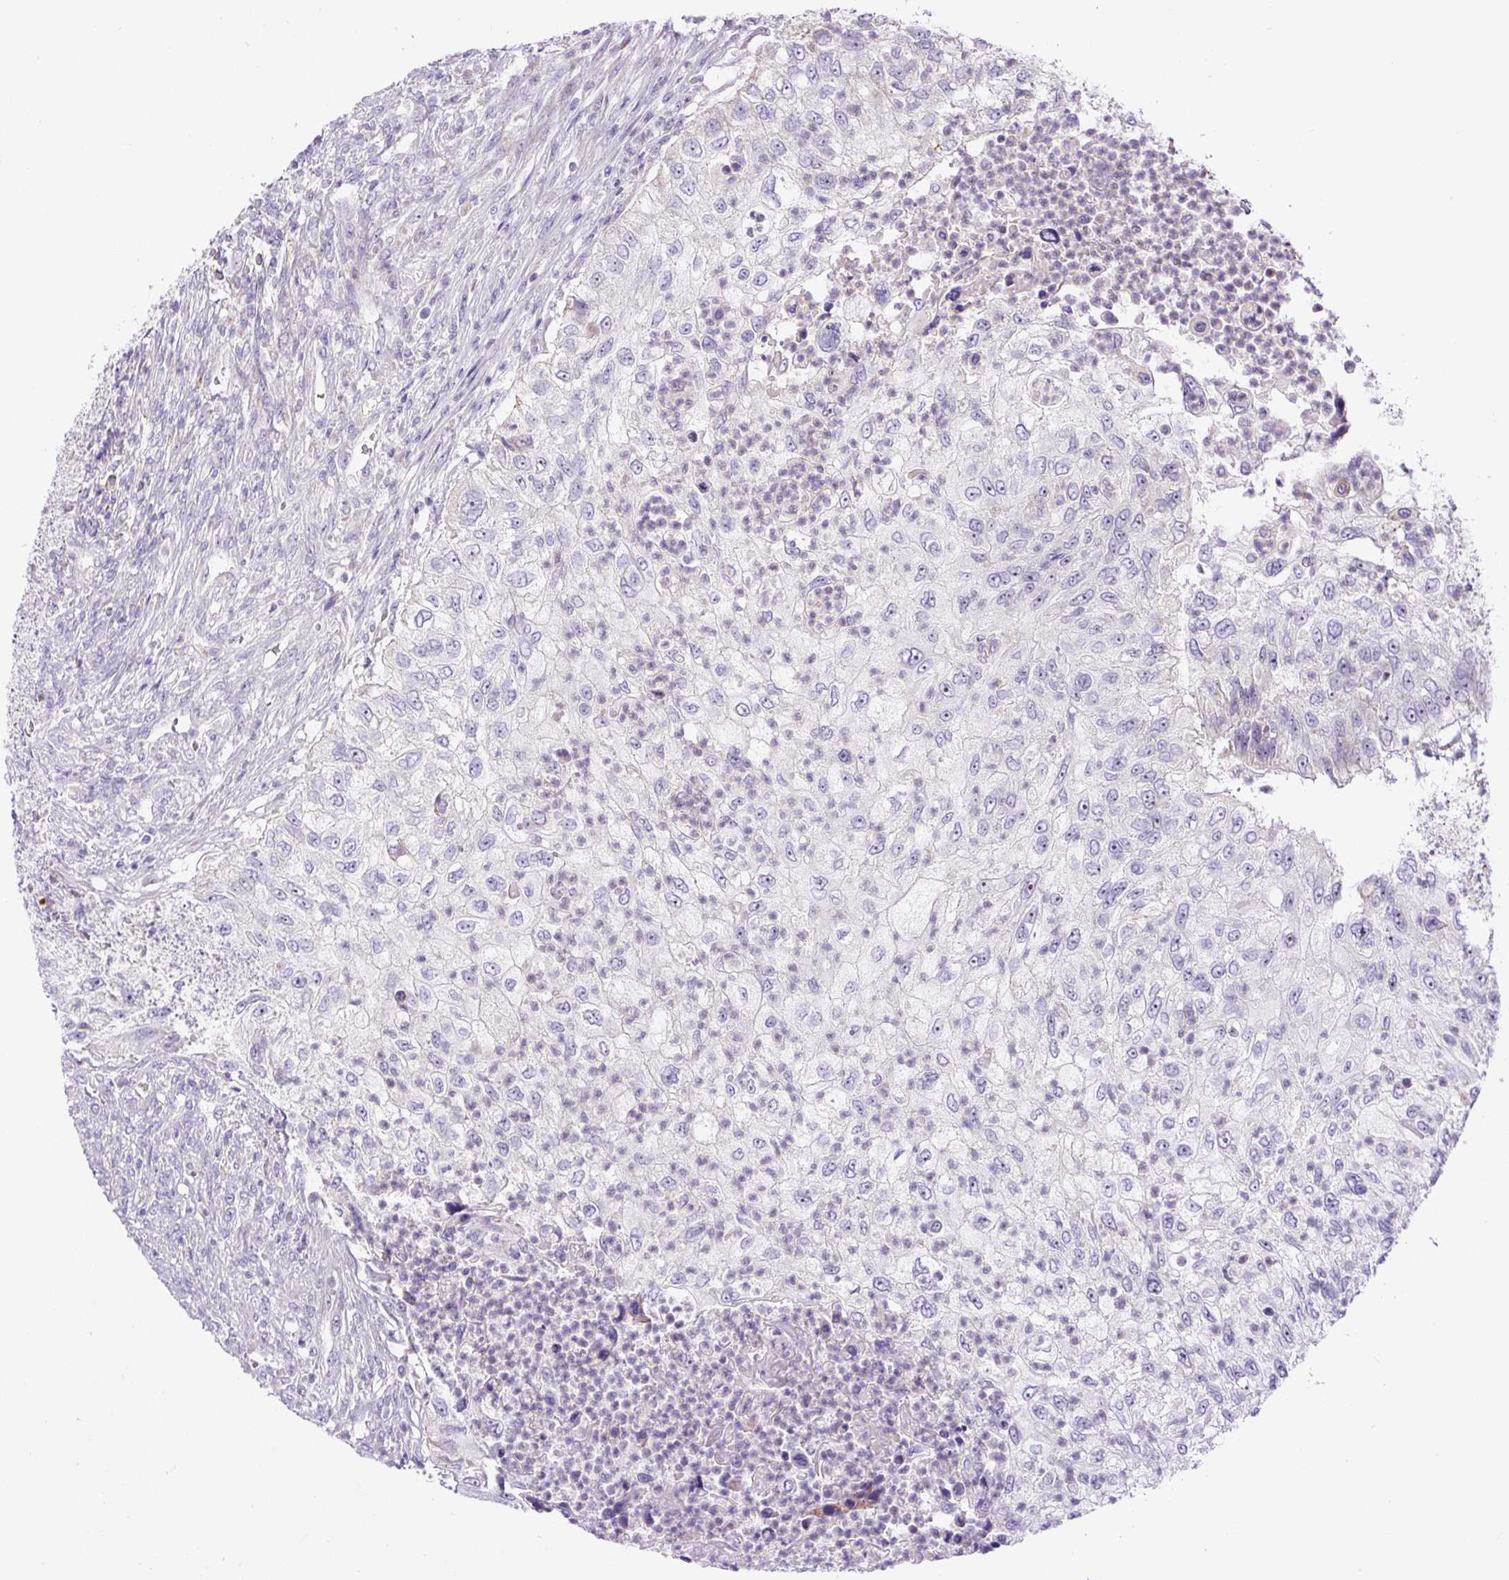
{"staining": {"intensity": "negative", "quantity": "none", "location": "none"}, "tissue": "urothelial cancer", "cell_type": "Tumor cells", "image_type": "cancer", "snomed": [{"axis": "morphology", "description": "Urothelial carcinoma, High grade"}, {"axis": "topography", "description": "Urinary bladder"}], "caption": "Immunohistochemistry of urothelial cancer shows no positivity in tumor cells. Nuclei are stained in blue.", "gene": "ZNF596", "patient": {"sex": "female", "age": 60}}